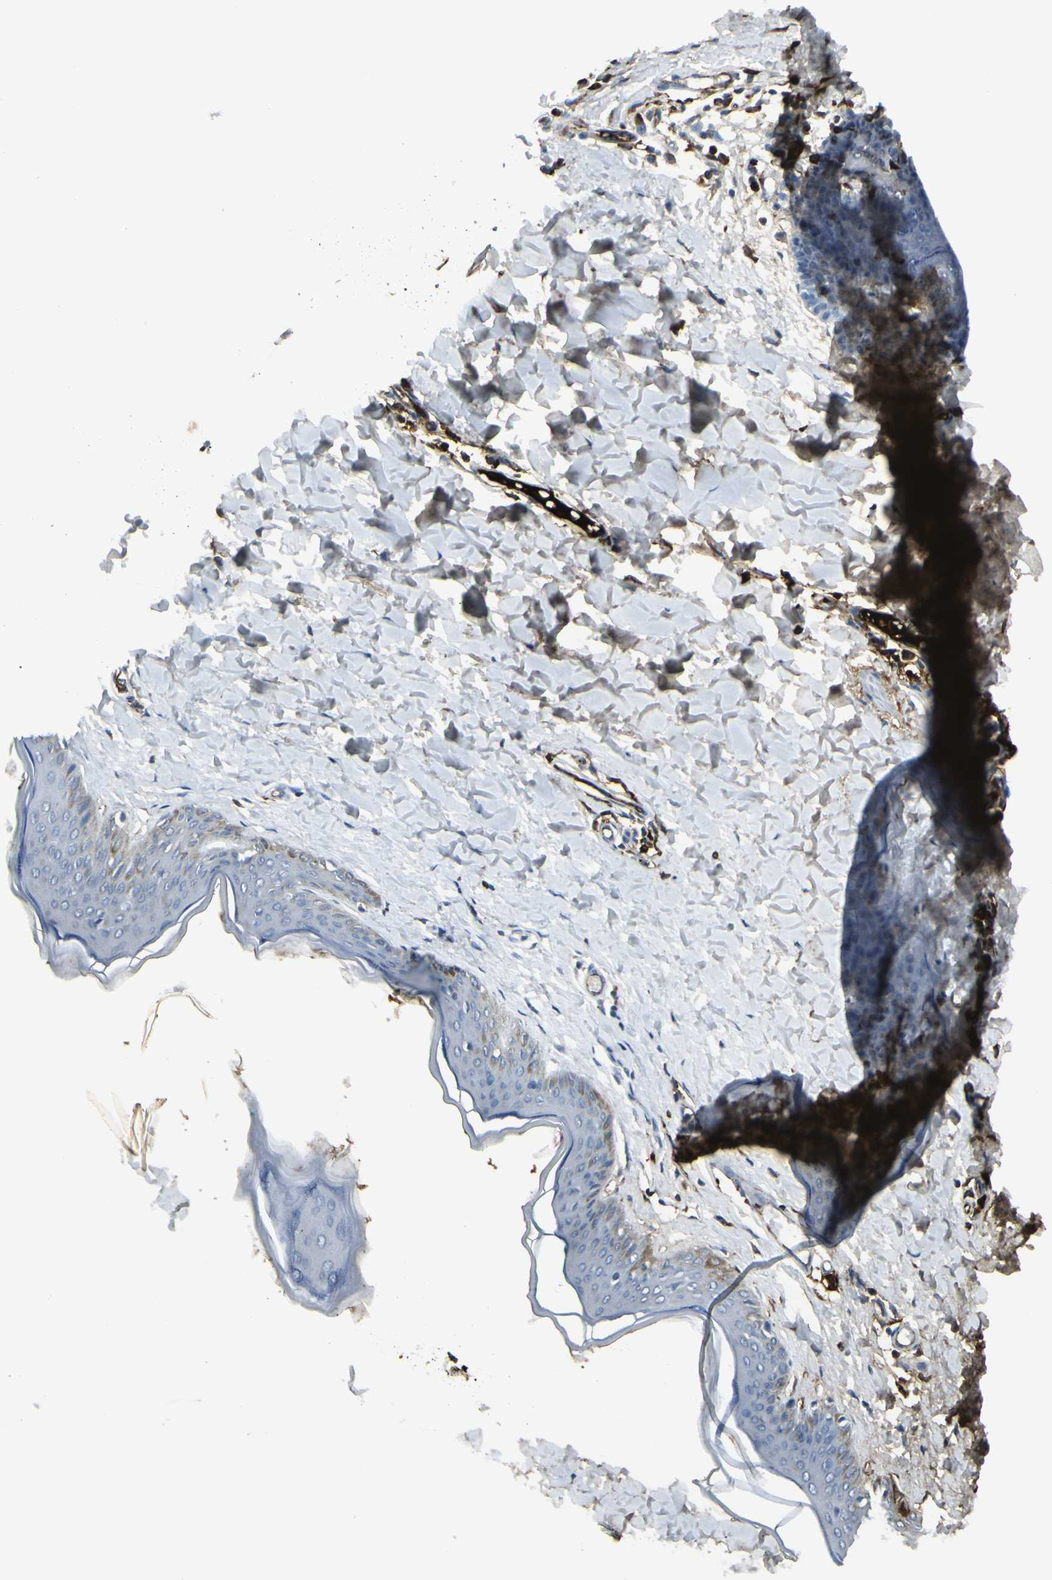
{"staining": {"intensity": "negative", "quantity": "none", "location": "none"}, "tissue": "skin", "cell_type": "Fibroblasts", "image_type": "normal", "snomed": [{"axis": "morphology", "description": "Normal tissue, NOS"}, {"axis": "topography", "description": "Skin"}], "caption": "The immunohistochemistry (IHC) photomicrograph has no significant expression in fibroblasts of skin.", "gene": "IGHM", "patient": {"sex": "female", "age": 17}}